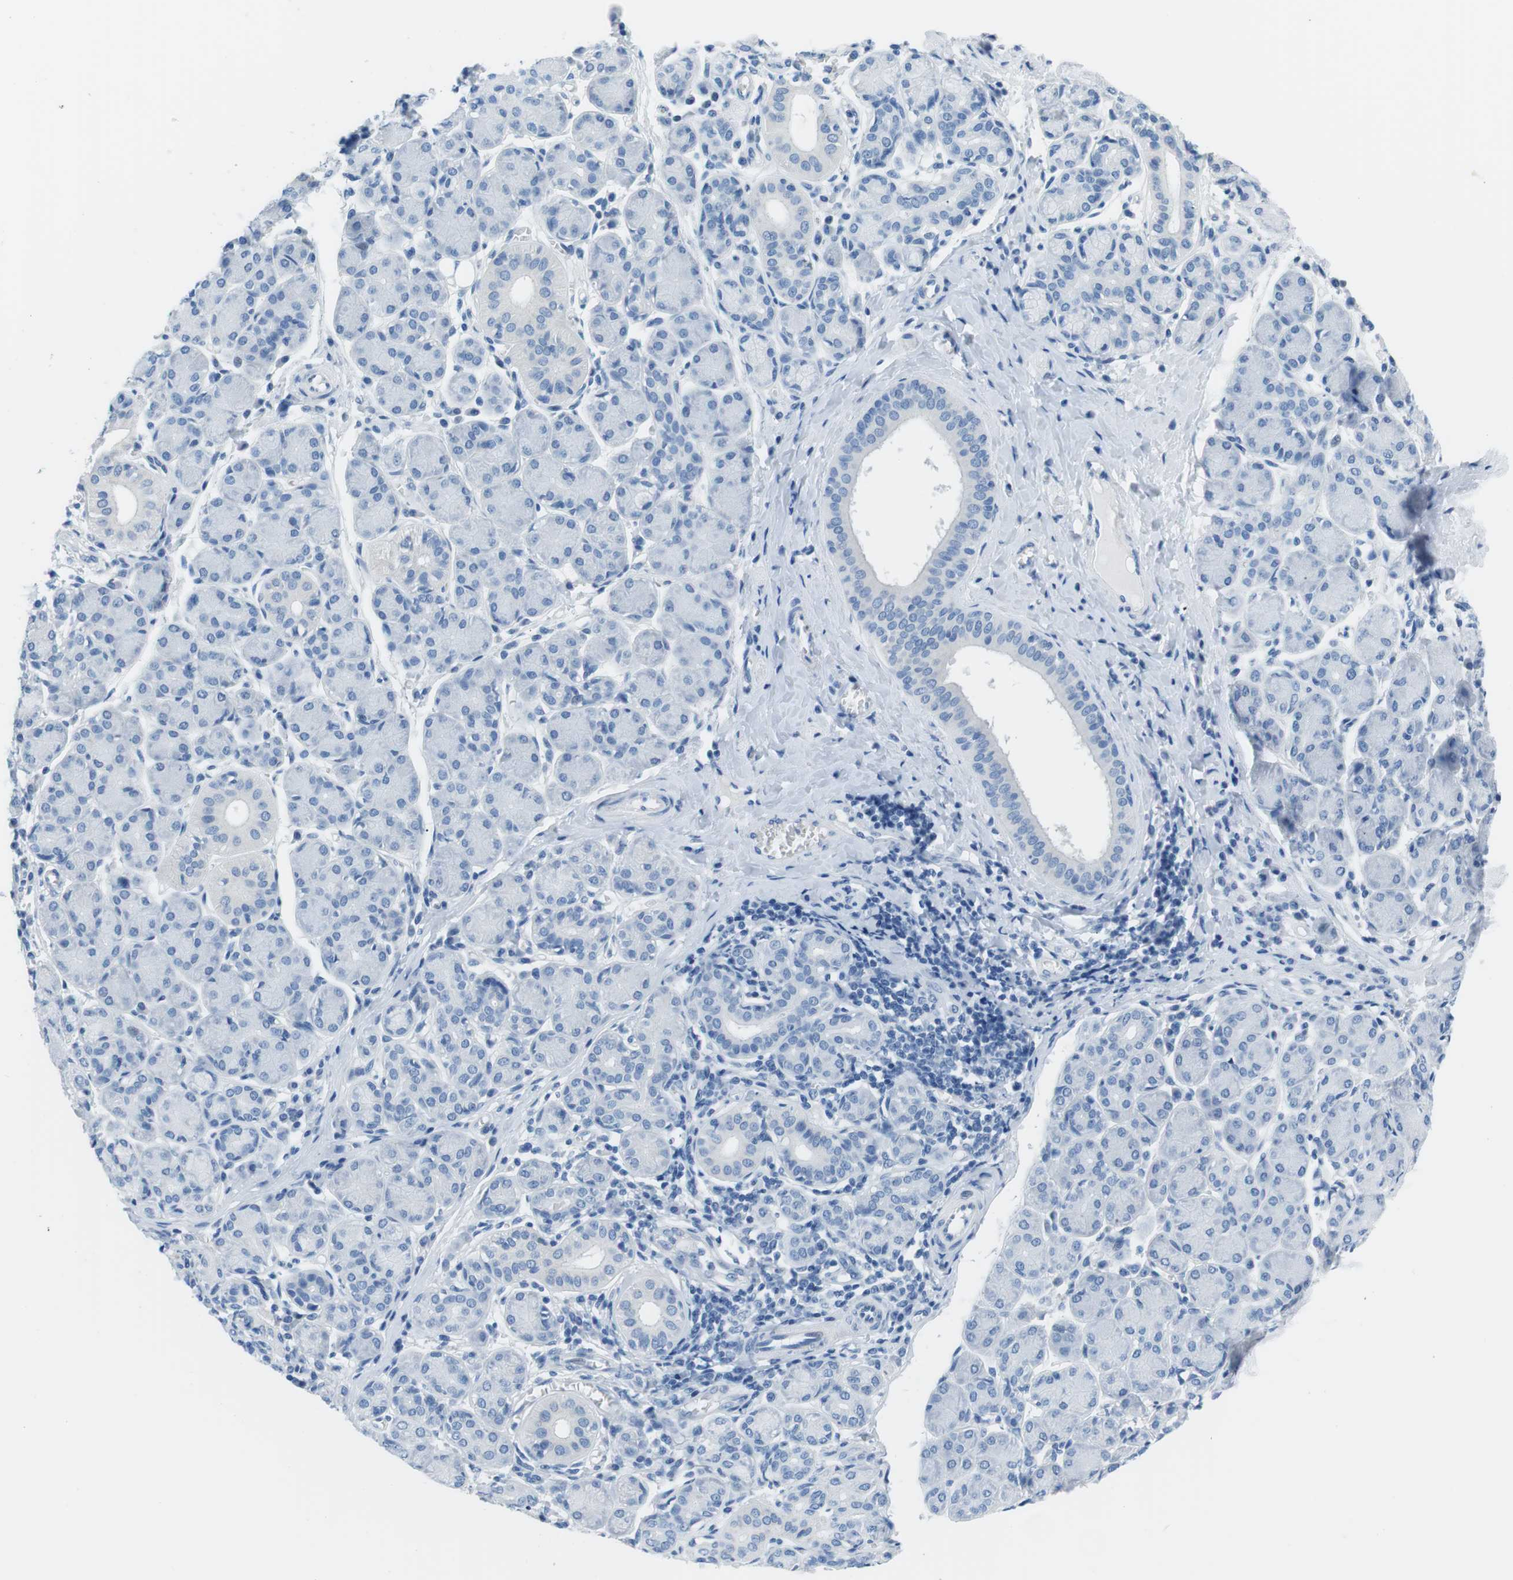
{"staining": {"intensity": "negative", "quantity": "none", "location": "none"}, "tissue": "salivary gland", "cell_type": "Glandular cells", "image_type": "normal", "snomed": [{"axis": "morphology", "description": "Normal tissue, NOS"}, {"axis": "morphology", "description": "Inflammation, NOS"}, {"axis": "topography", "description": "Lymph node"}, {"axis": "topography", "description": "Salivary gland"}], "caption": "Image shows no protein positivity in glandular cells of unremarkable salivary gland.", "gene": "MUC2", "patient": {"sex": "male", "age": 3}}